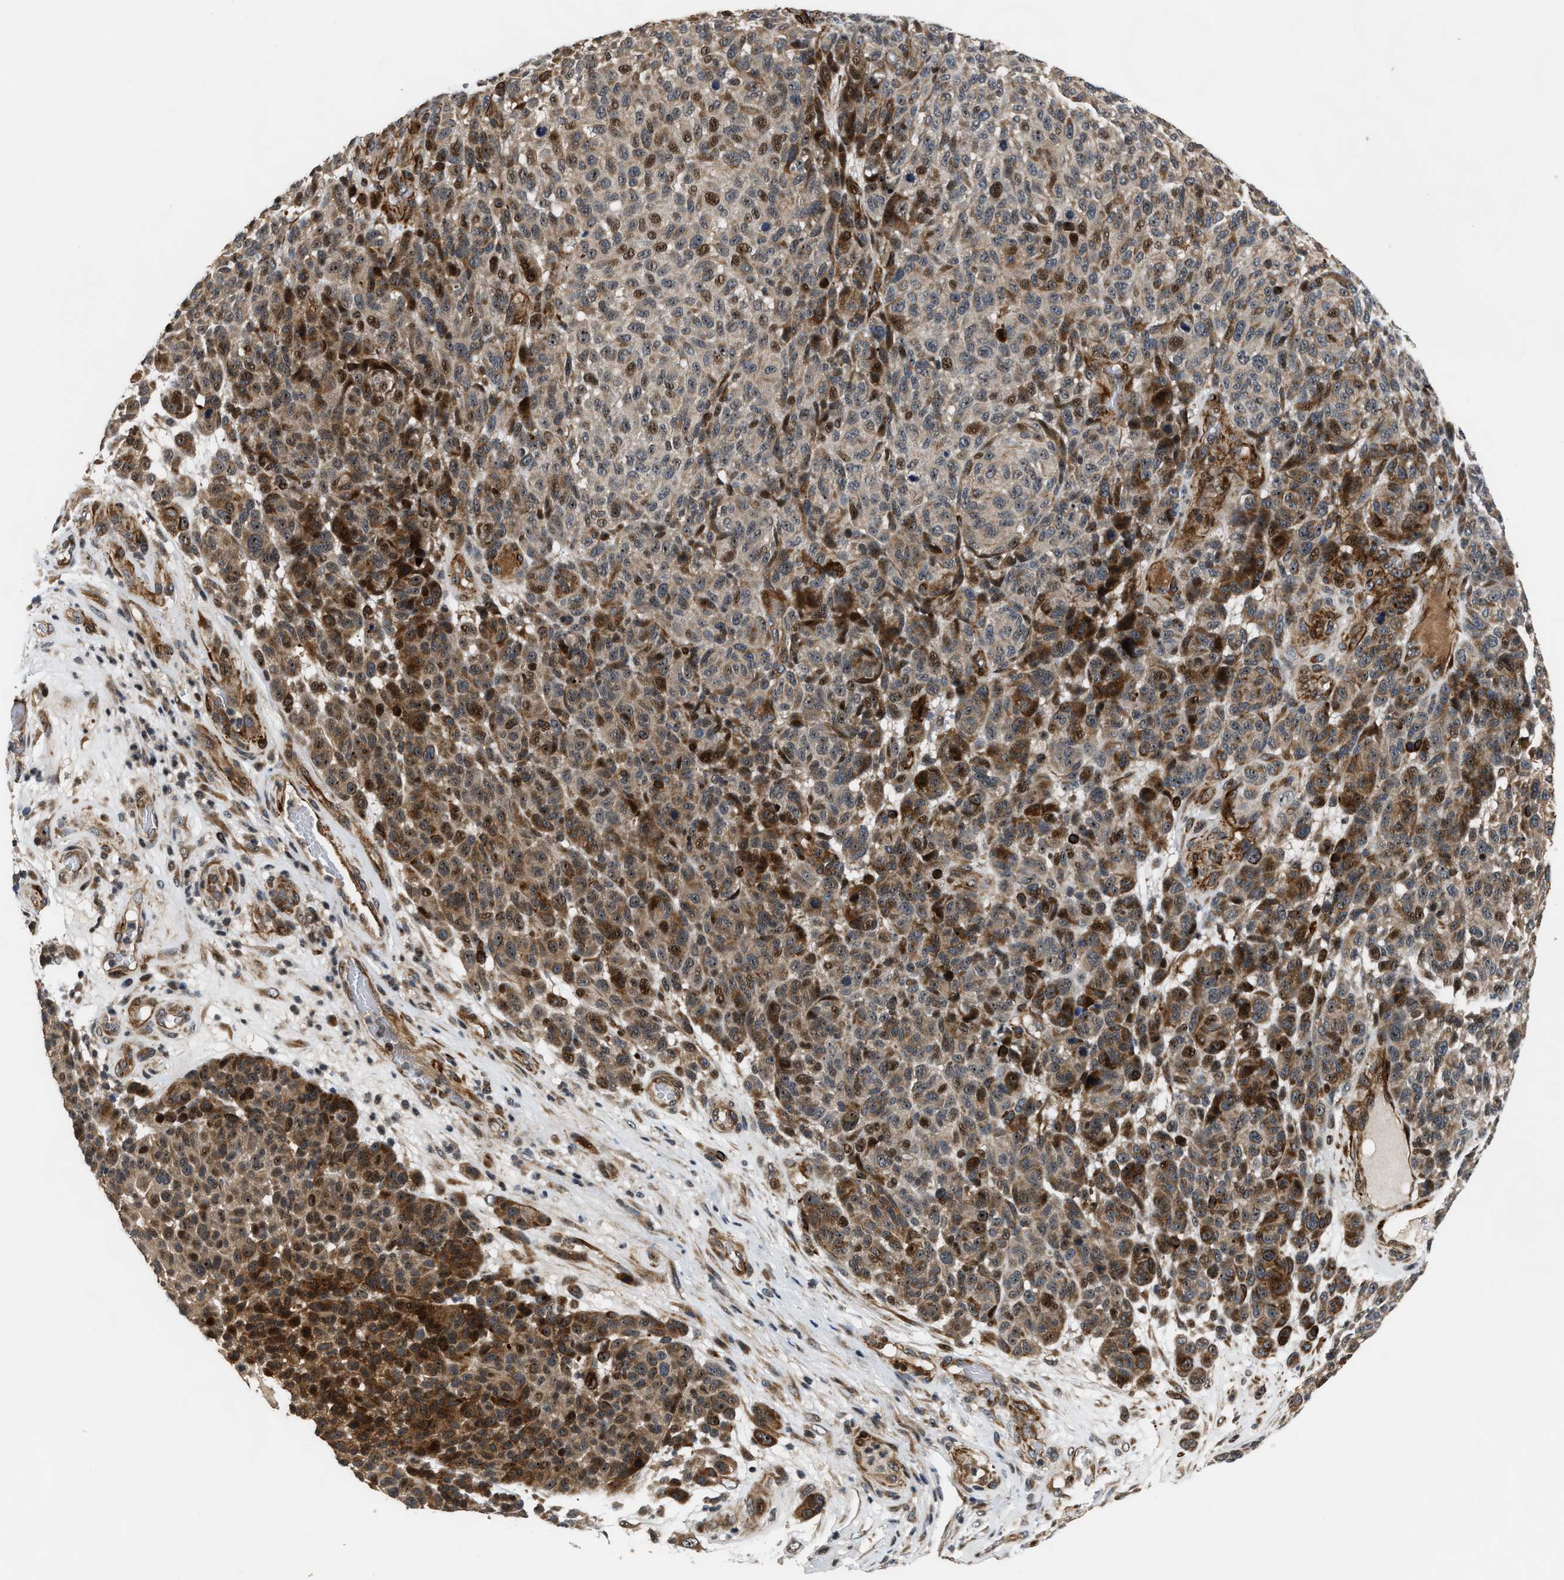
{"staining": {"intensity": "moderate", "quantity": ">75%", "location": "cytoplasmic/membranous,nuclear"}, "tissue": "melanoma", "cell_type": "Tumor cells", "image_type": "cancer", "snomed": [{"axis": "morphology", "description": "Malignant melanoma, NOS"}, {"axis": "topography", "description": "Skin"}], "caption": "Tumor cells show medium levels of moderate cytoplasmic/membranous and nuclear expression in approximately >75% of cells in human melanoma. The protein is stained brown, and the nuclei are stained in blue (DAB IHC with brightfield microscopy, high magnification).", "gene": "ALDH3A2", "patient": {"sex": "male", "age": 59}}